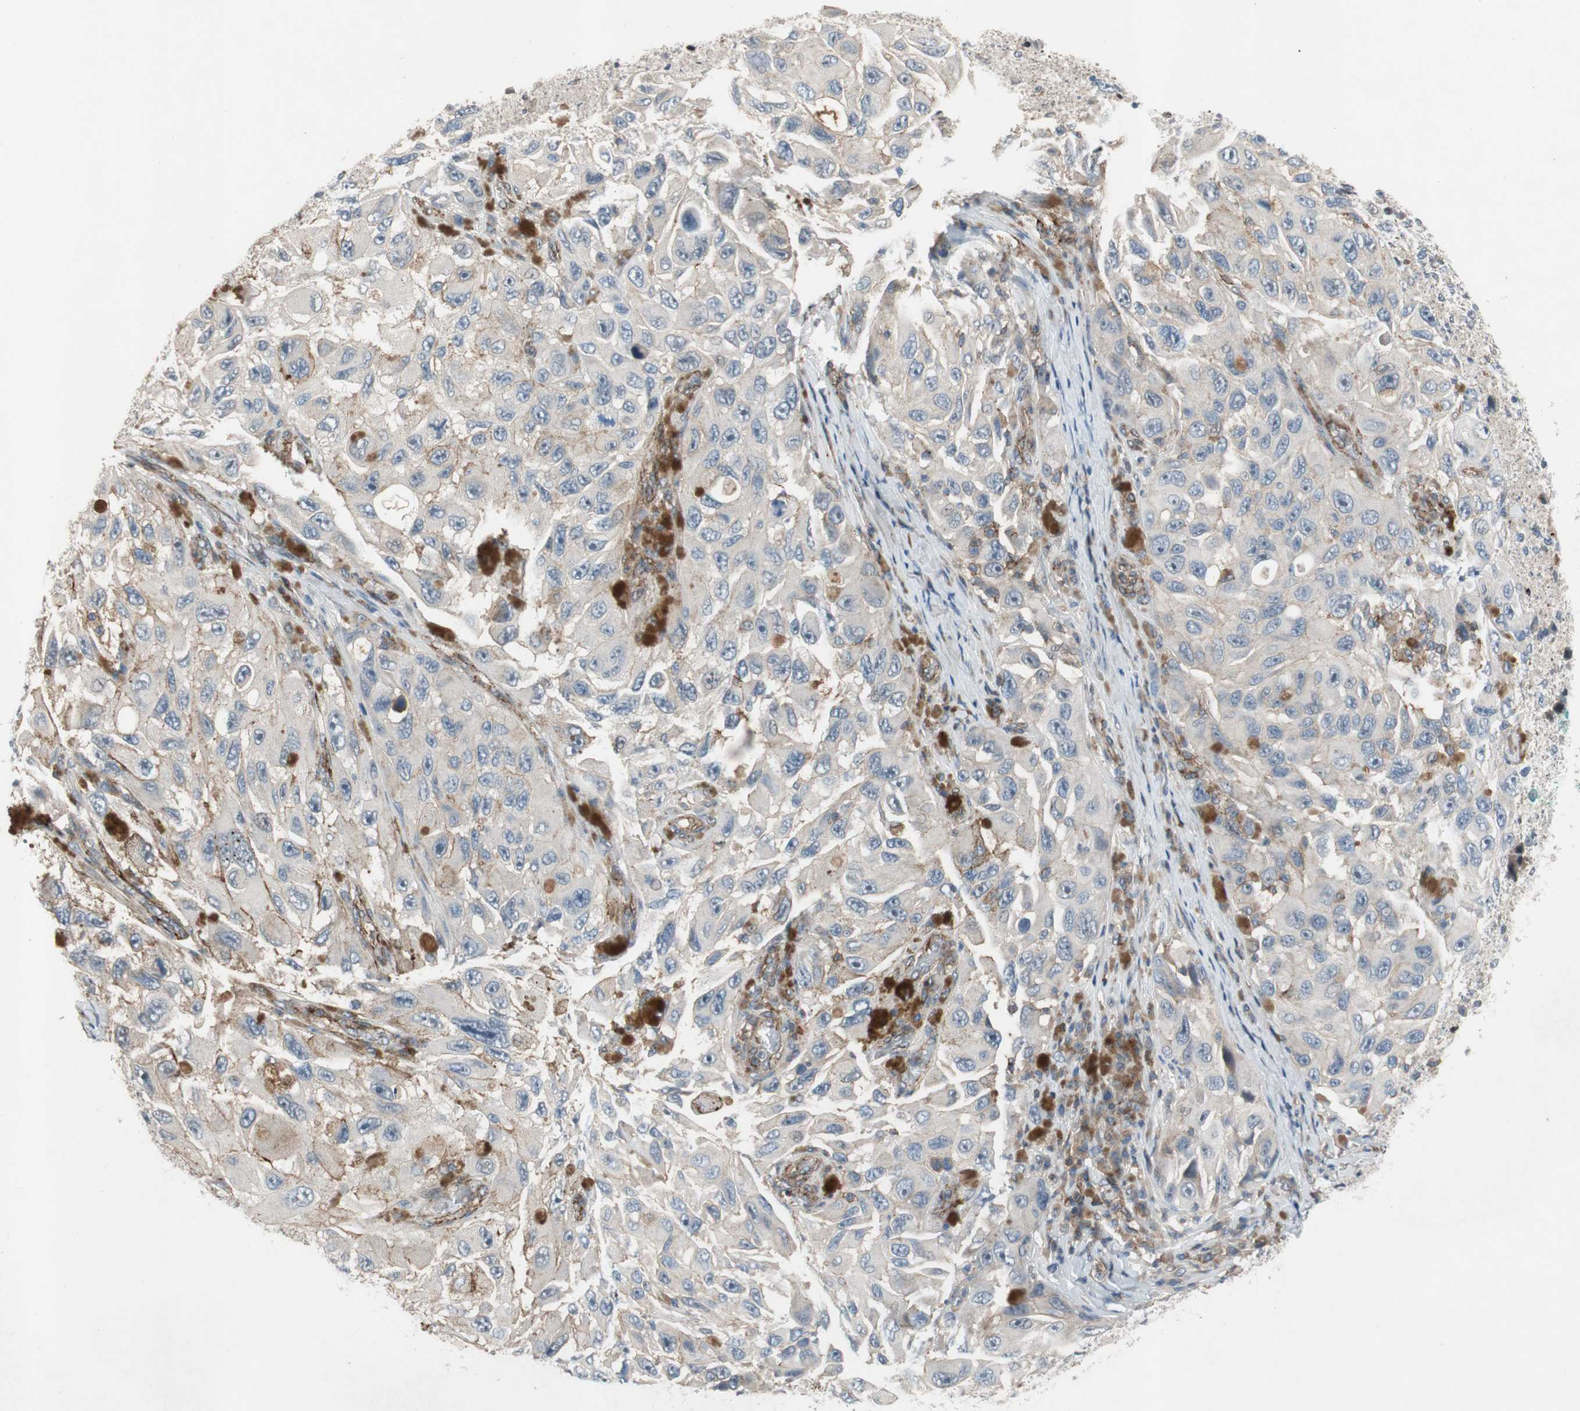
{"staining": {"intensity": "negative", "quantity": "none", "location": "none"}, "tissue": "melanoma", "cell_type": "Tumor cells", "image_type": "cancer", "snomed": [{"axis": "morphology", "description": "Malignant melanoma, NOS"}, {"axis": "topography", "description": "Skin"}], "caption": "Immunohistochemistry of human malignant melanoma shows no expression in tumor cells.", "gene": "GRHL1", "patient": {"sex": "female", "age": 73}}